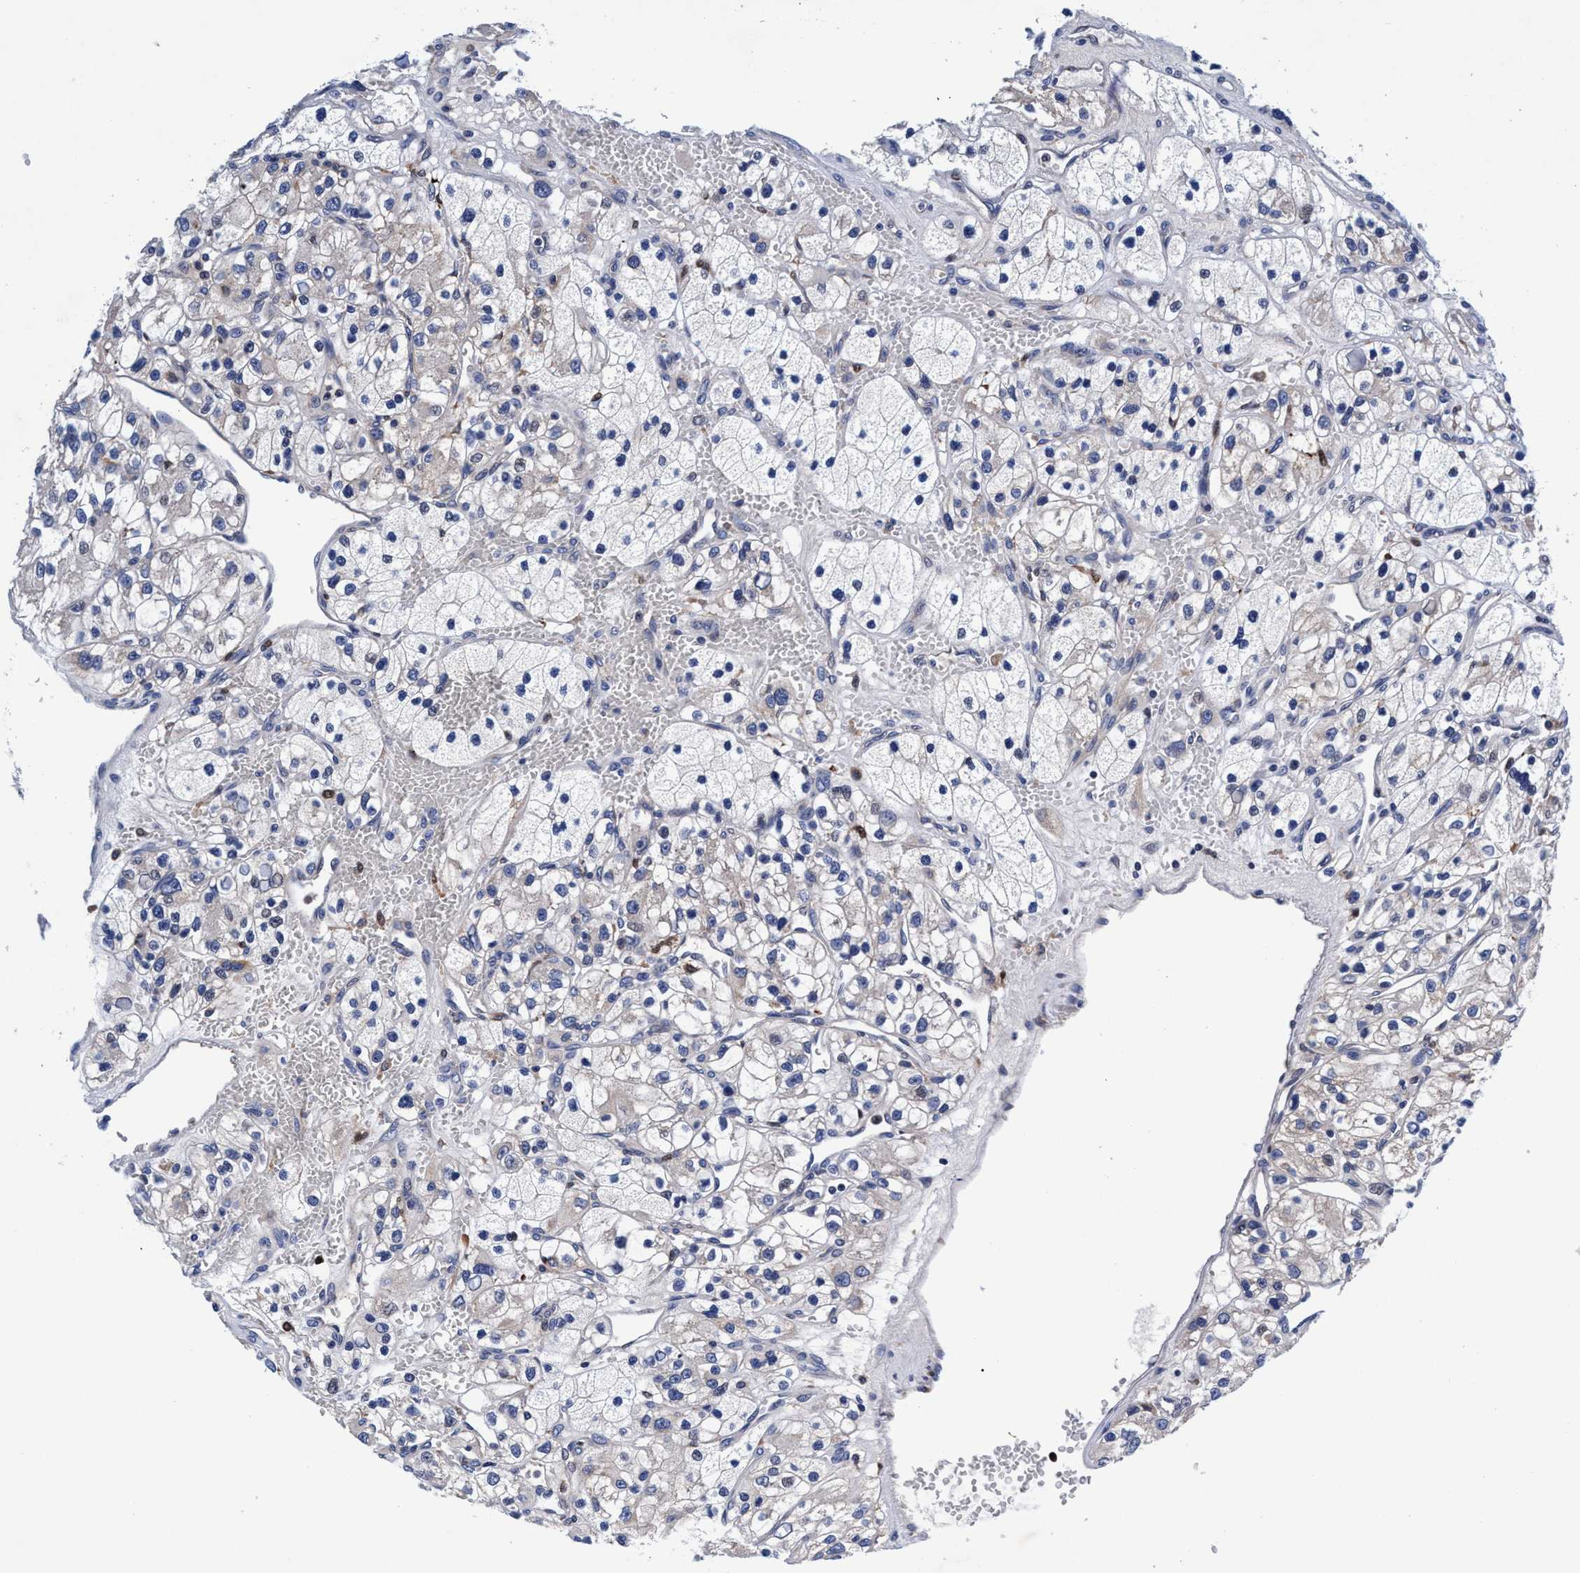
{"staining": {"intensity": "negative", "quantity": "none", "location": "none"}, "tissue": "renal cancer", "cell_type": "Tumor cells", "image_type": "cancer", "snomed": [{"axis": "morphology", "description": "Adenocarcinoma, NOS"}, {"axis": "topography", "description": "Kidney"}], "caption": "High power microscopy histopathology image of an immunohistochemistry (IHC) histopathology image of adenocarcinoma (renal), revealing no significant staining in tumor cells.", "gene": "UBALD2", "patient": {"sex": "female", "age": 57}}